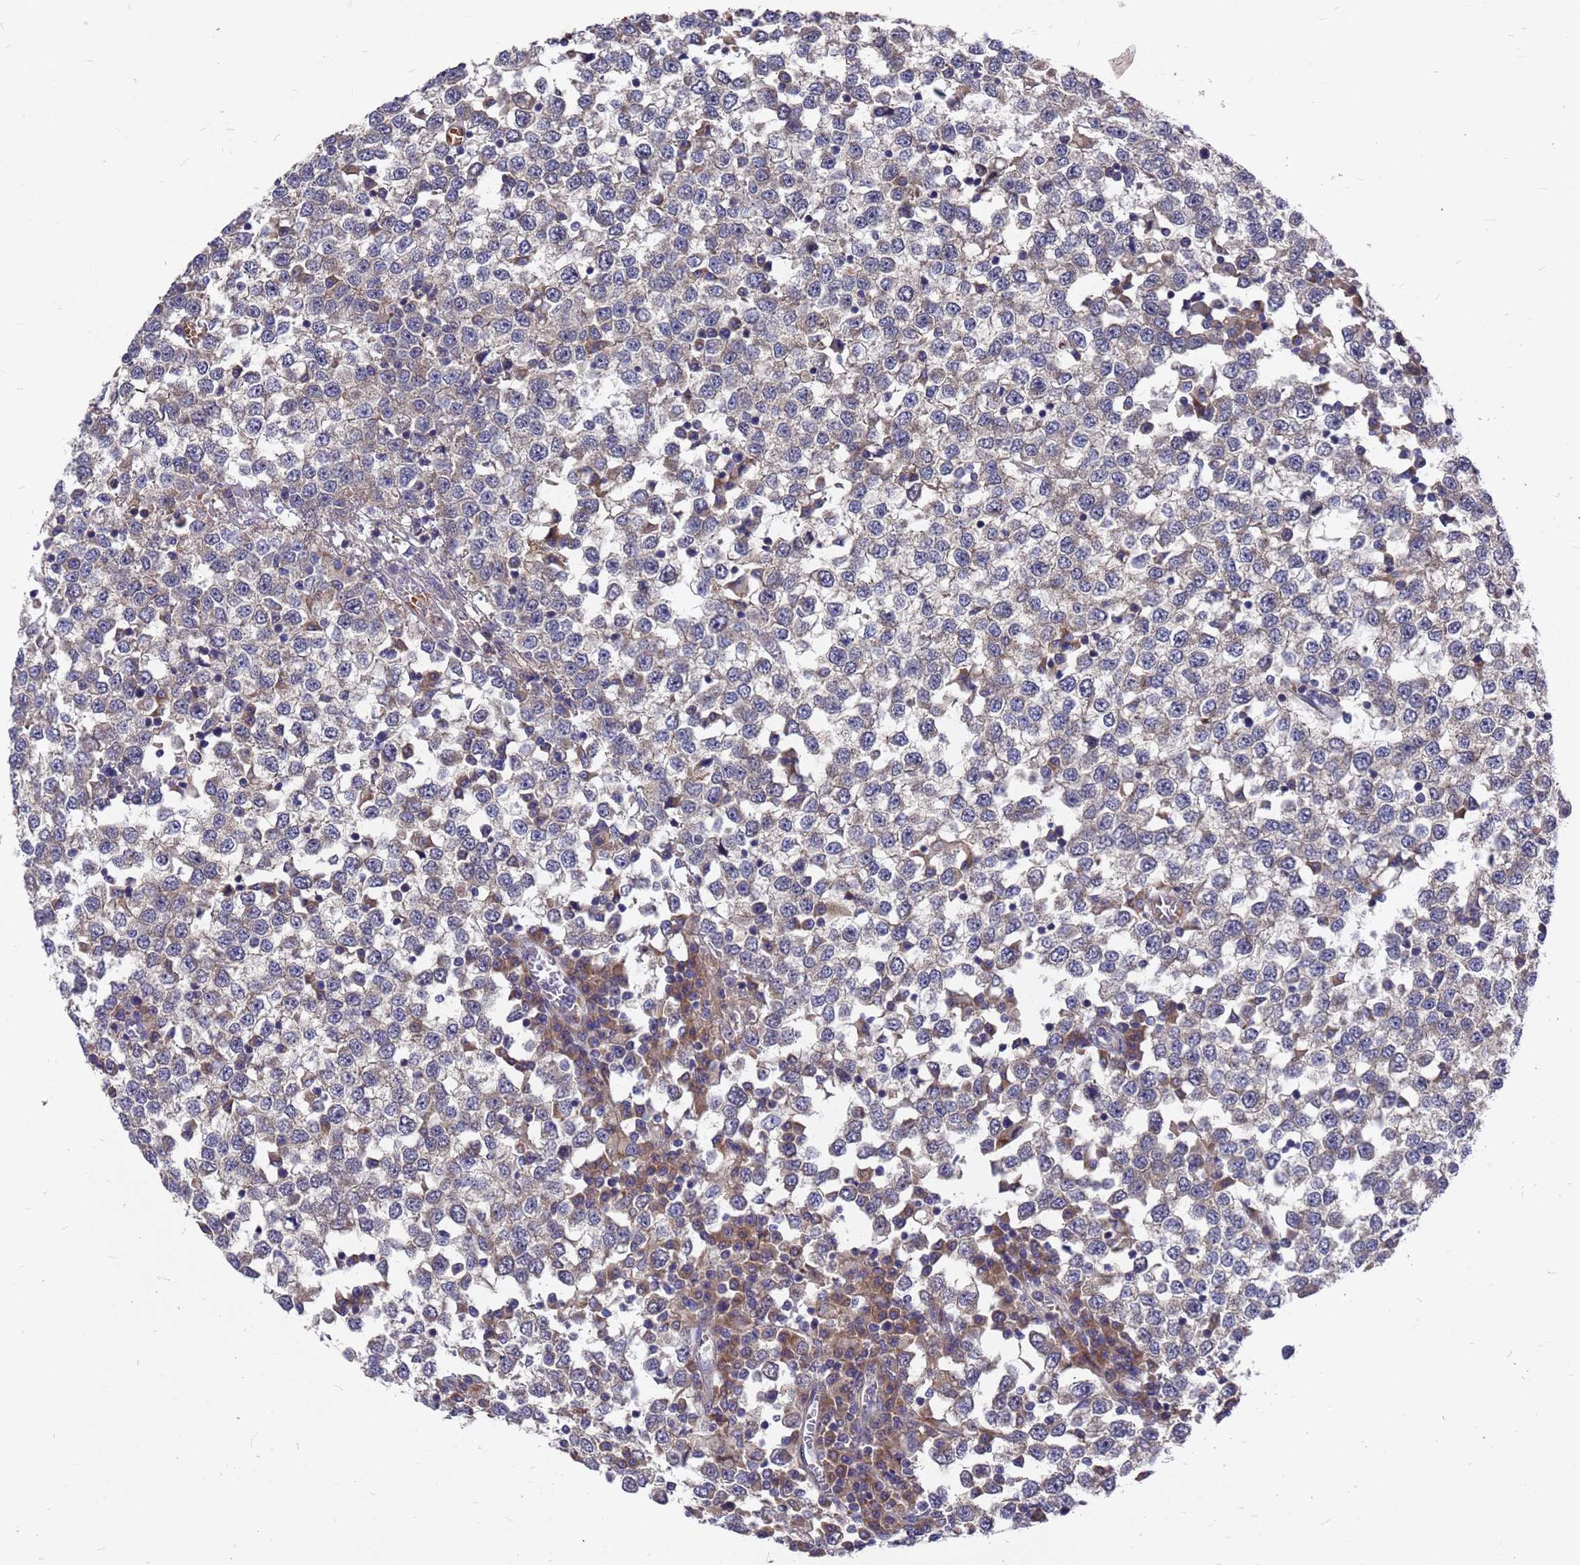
{"staining": {"intensity": "negative", "quantity": "none", "location": "none"}, "tissue": "testis cancer", "cell_type": "Tumor cells", "image_type": "cancer", "snomed": [{"axis": "morphology", "description": "Seminoma, NOS"}, {"axis": "topography", "description": "Testis"}], "caption": "Tumor cells show no significant protein staining in testis cancer (seminoma).", "gene": "ZNF717", "patient": {"sex": "male", "age": 65}}